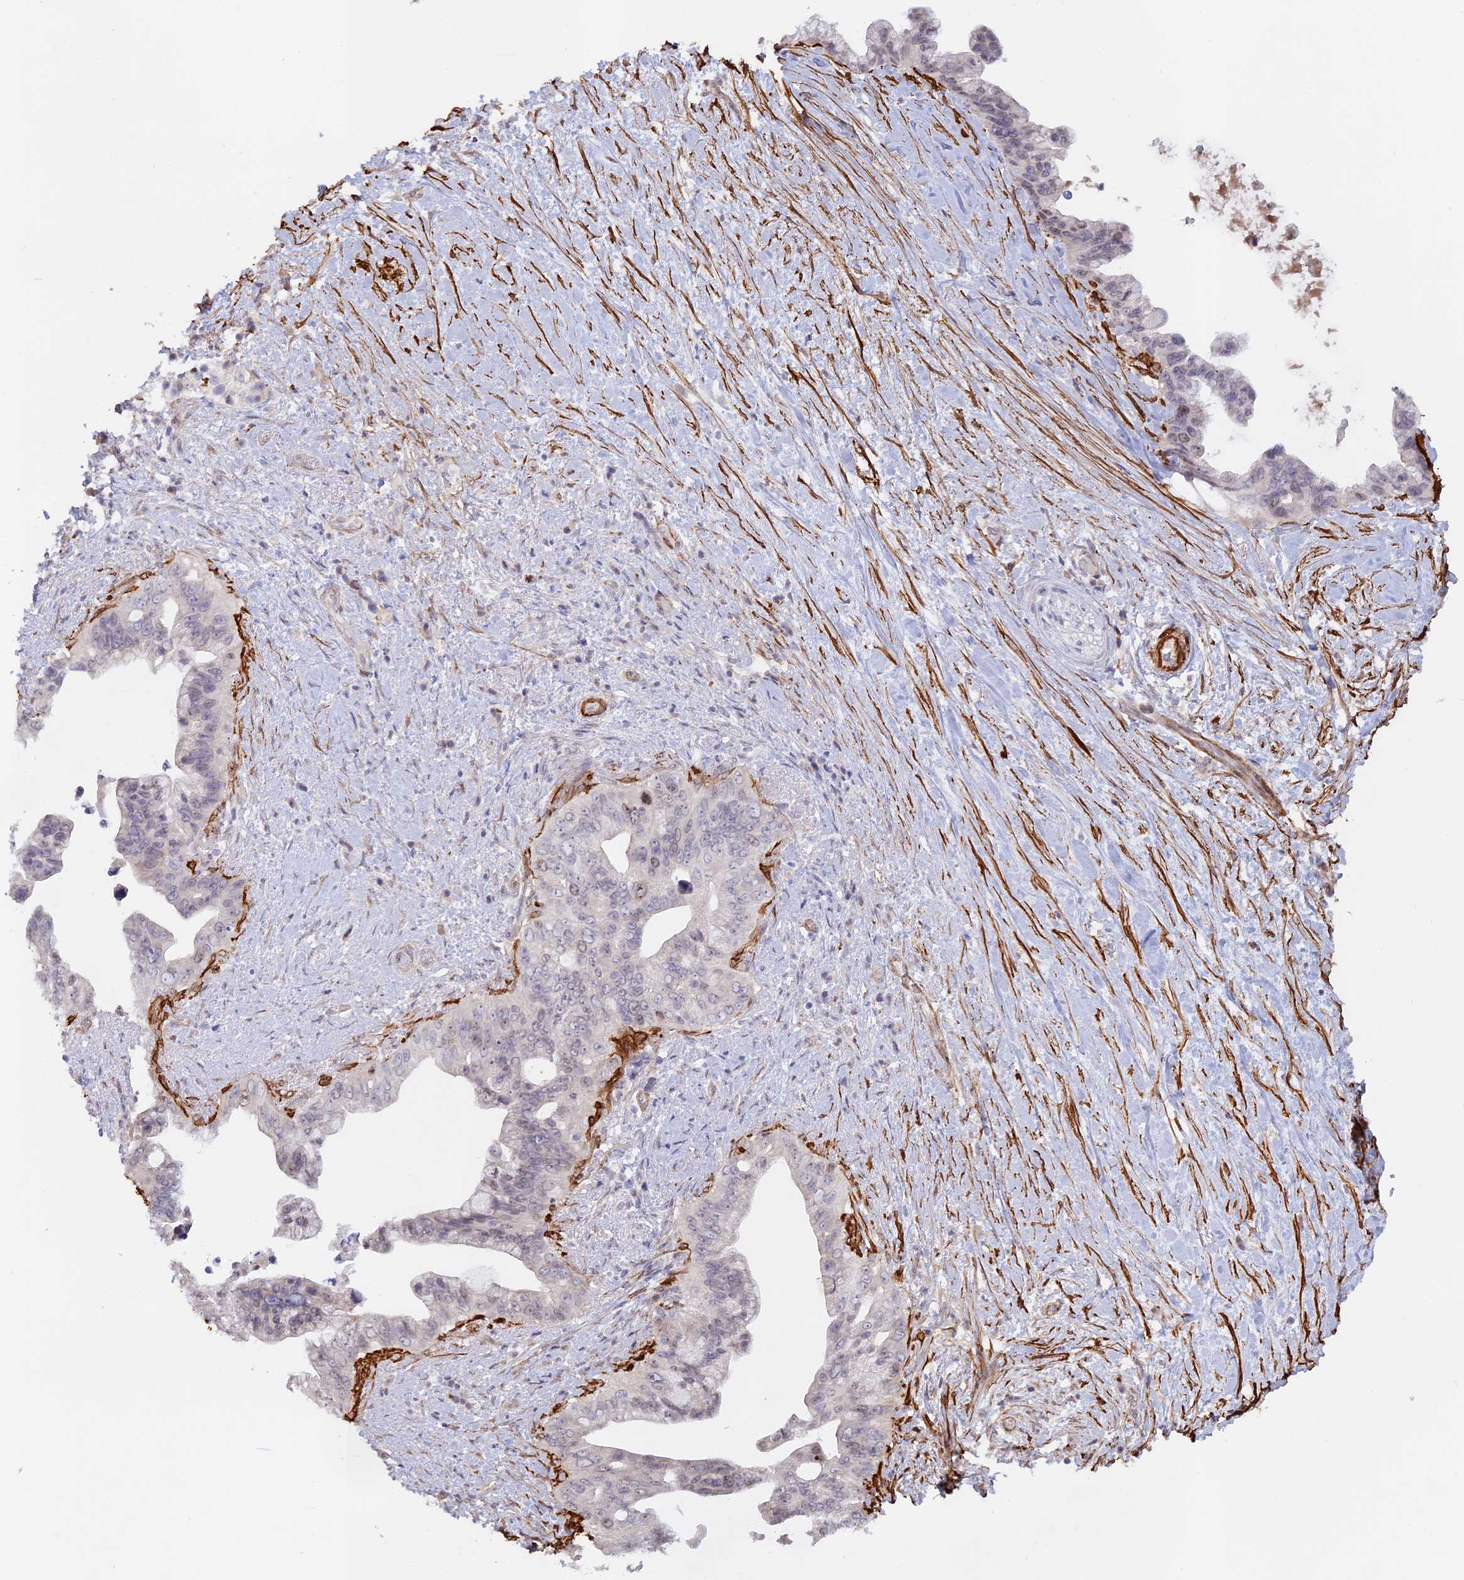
{"staining": {"intensity": "negative", "quantity": "none", "location": "none"}, "tissue": "pancreatic cancer", "cell_type": "Tumor cells", "image_type": "cancer", "snomed": [{"axis": "morphology", "description": "Adenocarcinoma, NOS"}, {"axis": "topography", "description": "Pancreas"}], "caption": "Immunohistochemical staining of human adenocarcinoma (pancreatic) exhibits no significant positivity in tumor cells.", "gene": "CCDC154", "patient": {"sex": "female", "age": 83}}